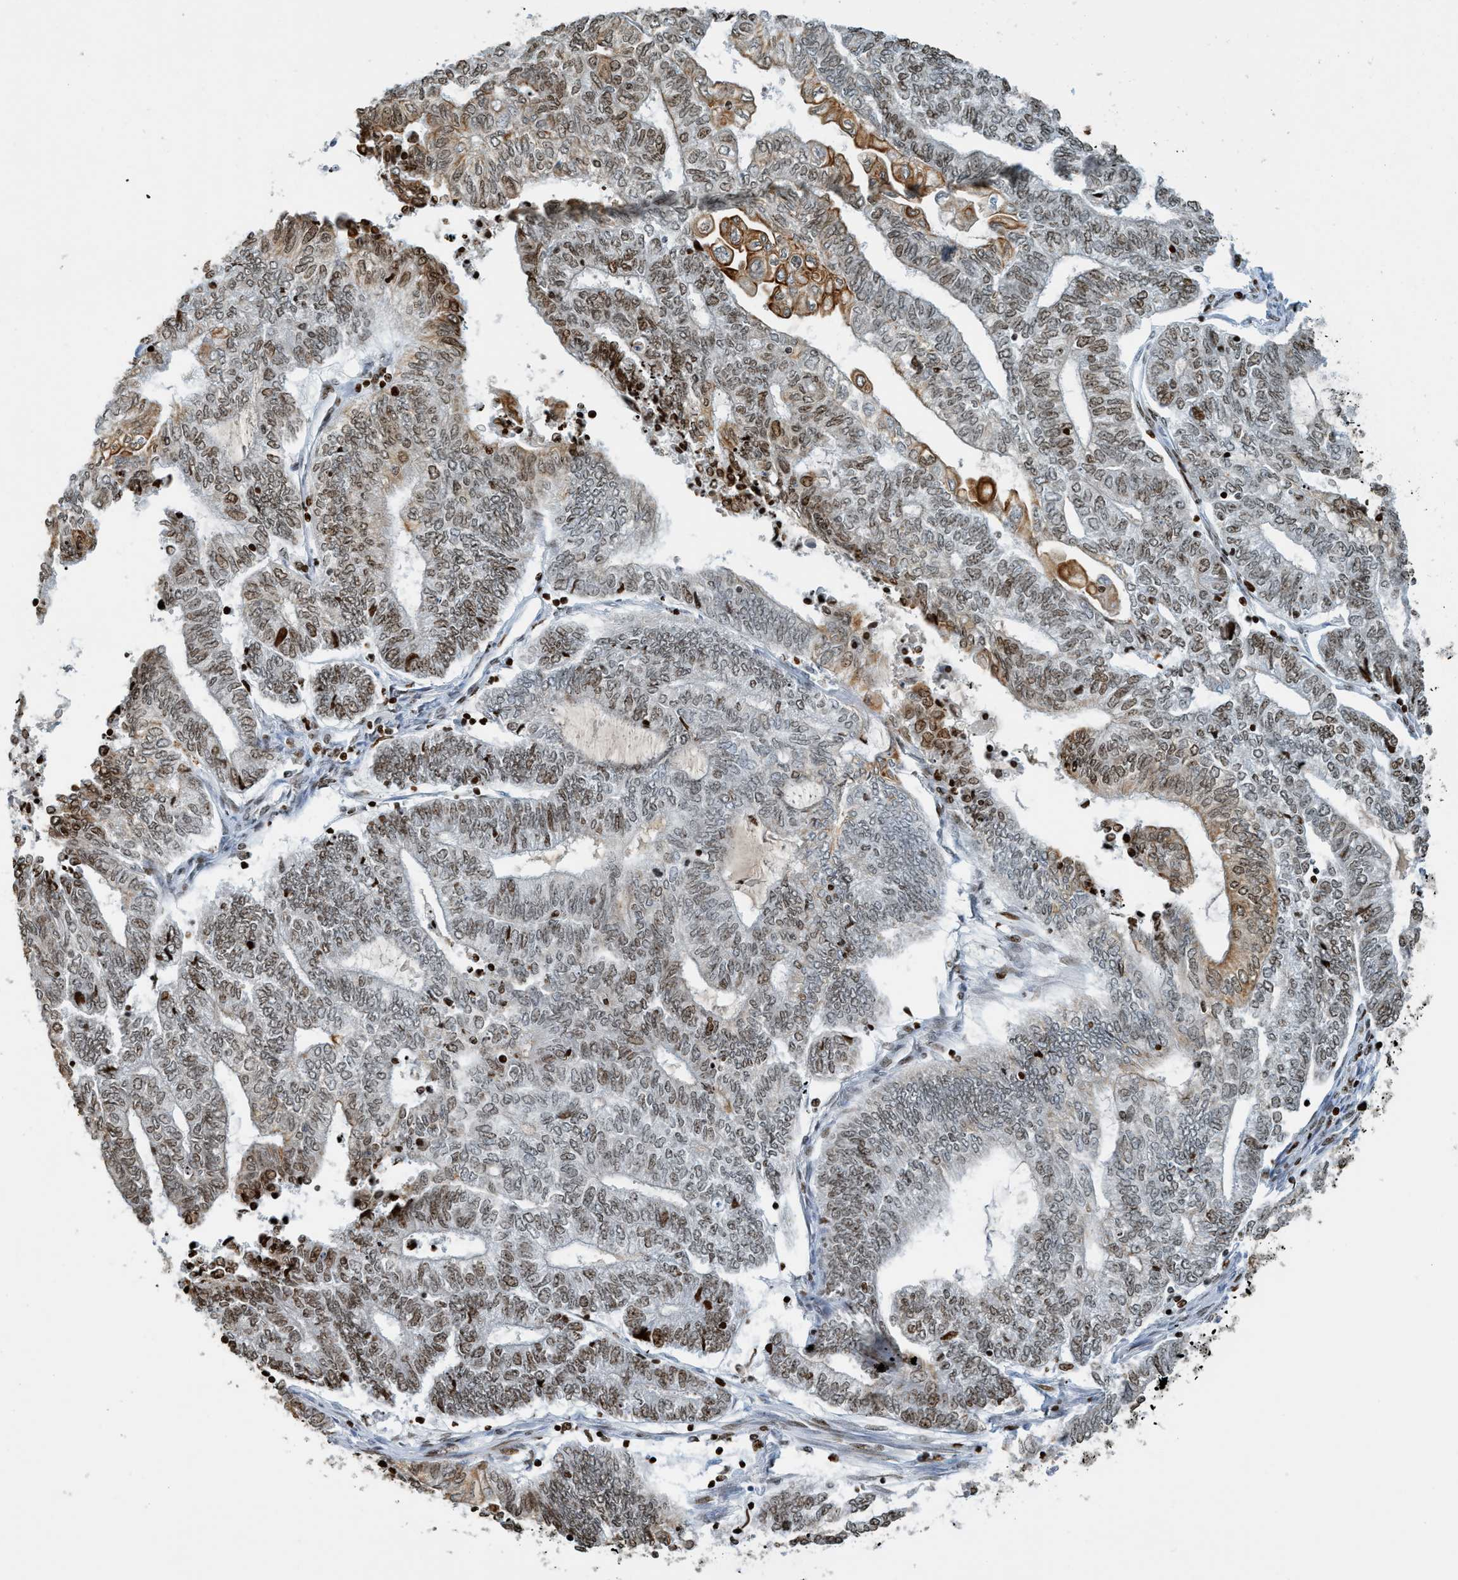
{"staining": {"intensity": "moderate", "quantity": "25%-75%", "location": "cytoplasmic/membranous,nuclear"}, "tissue": "endometrial cancer", "cell_type": "Tumor cells", "image_type": "cancer", "snomed": [{"axis": "morphology", "description": "Adenocarcinoma, NOS"}, {"axis": "topography", "description": "Uterus"}, {"axis": "topography", "description": "Endometrium"}], "caption": "This photomicrograph exhibits immunohistochemistry (IHC) staining of endometrial adenocarcinoma, with medium moderate cytoplasmic/membranous and nuclear staining in about 25%-75% of tumor cells.", "gene": "SH3D19", "patient": {"sex": "female", "age": 70}}